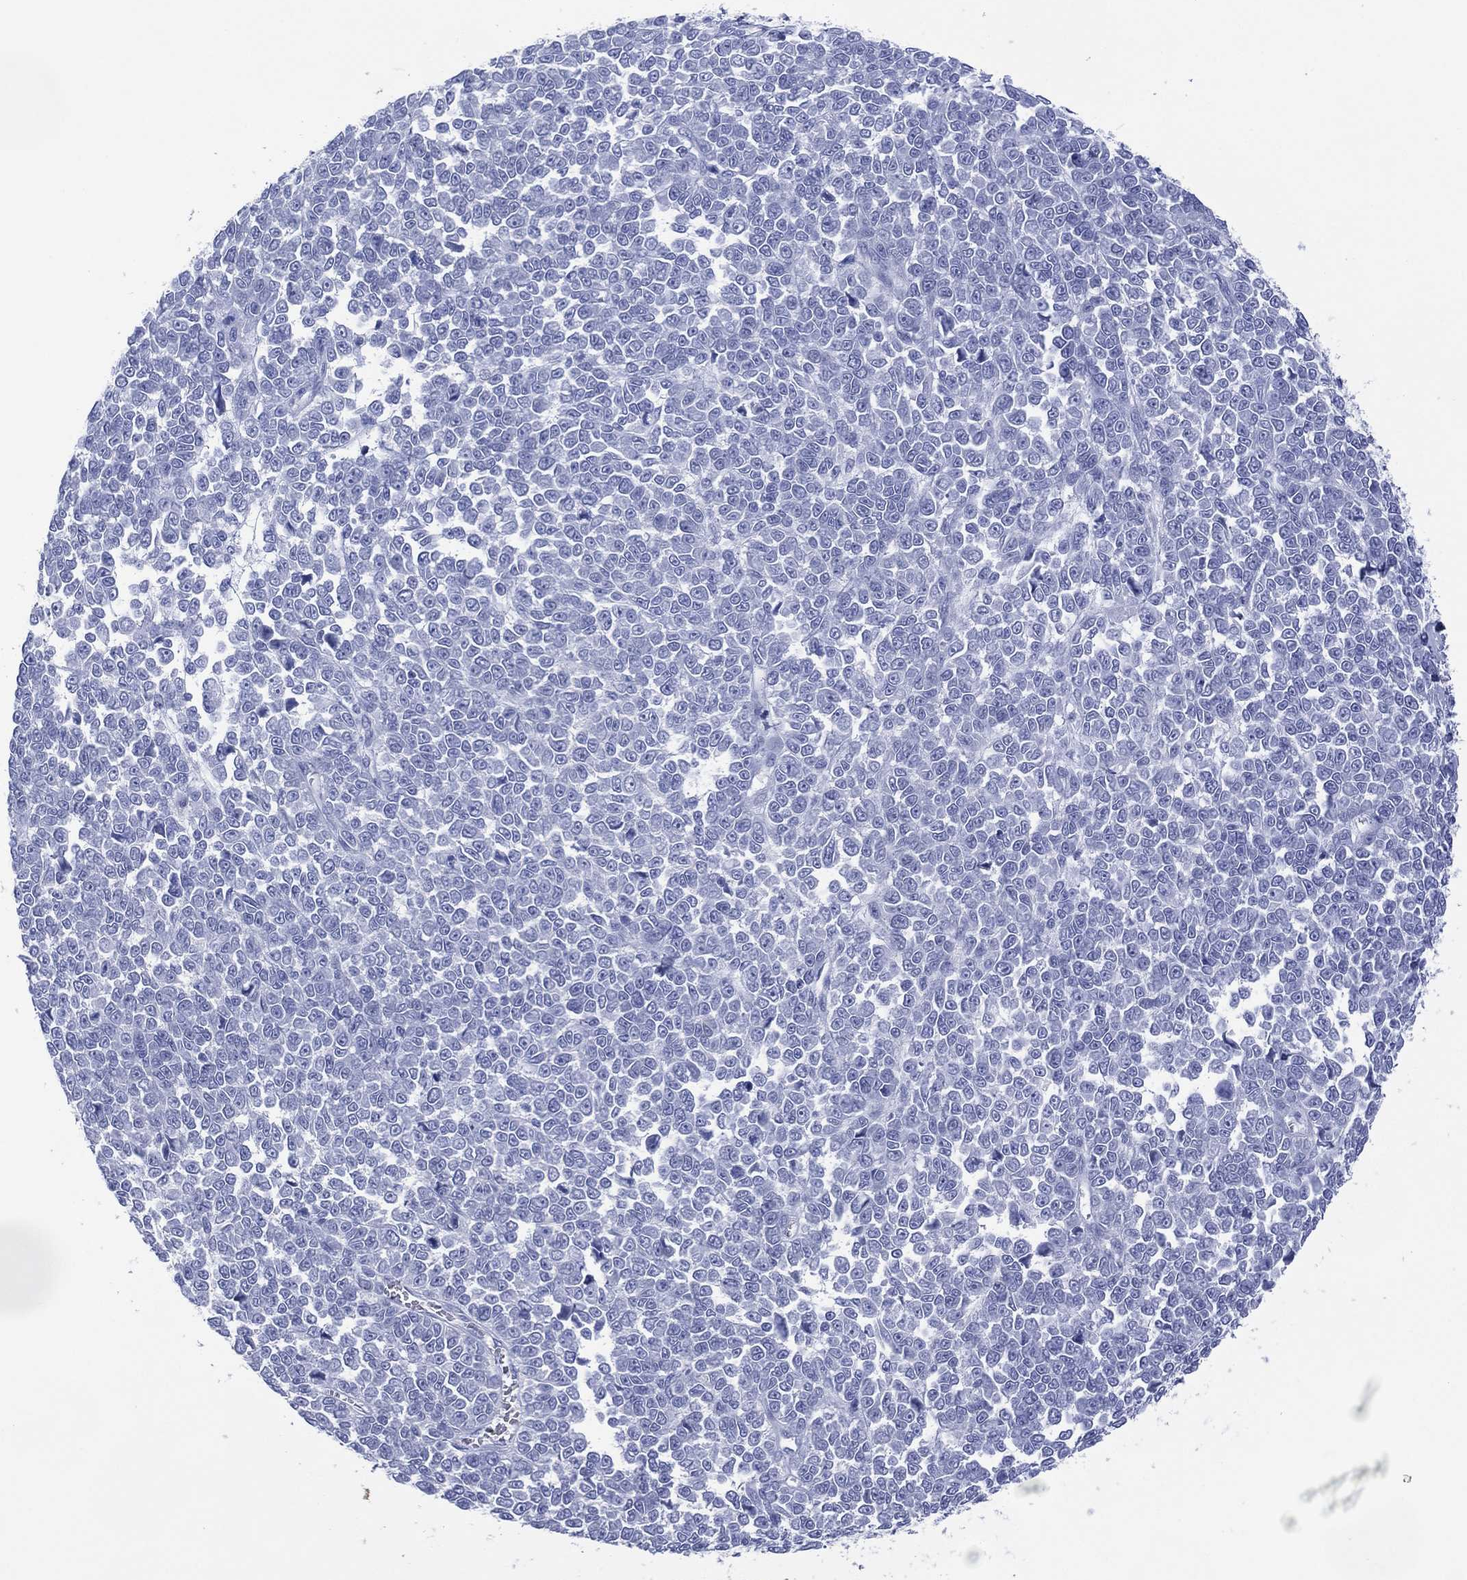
{"staining": {"intensity": "negative", "quantity": "none", "location": "none"}, "tissue": "melanoma", "cell_type": "Tumor cells", "image_type": "cancer", "snomed": [{"axis": "morphology", "description": "Malignant melanoma, NOS"}, {"axis": "topography", "description": "Skin"}], "caption": "Immunohistochemistry (IHC) of melanoma shows no staining in tumor cells.", "gene": "DSG1", "patient": {"sex": "female", "age": 95}}